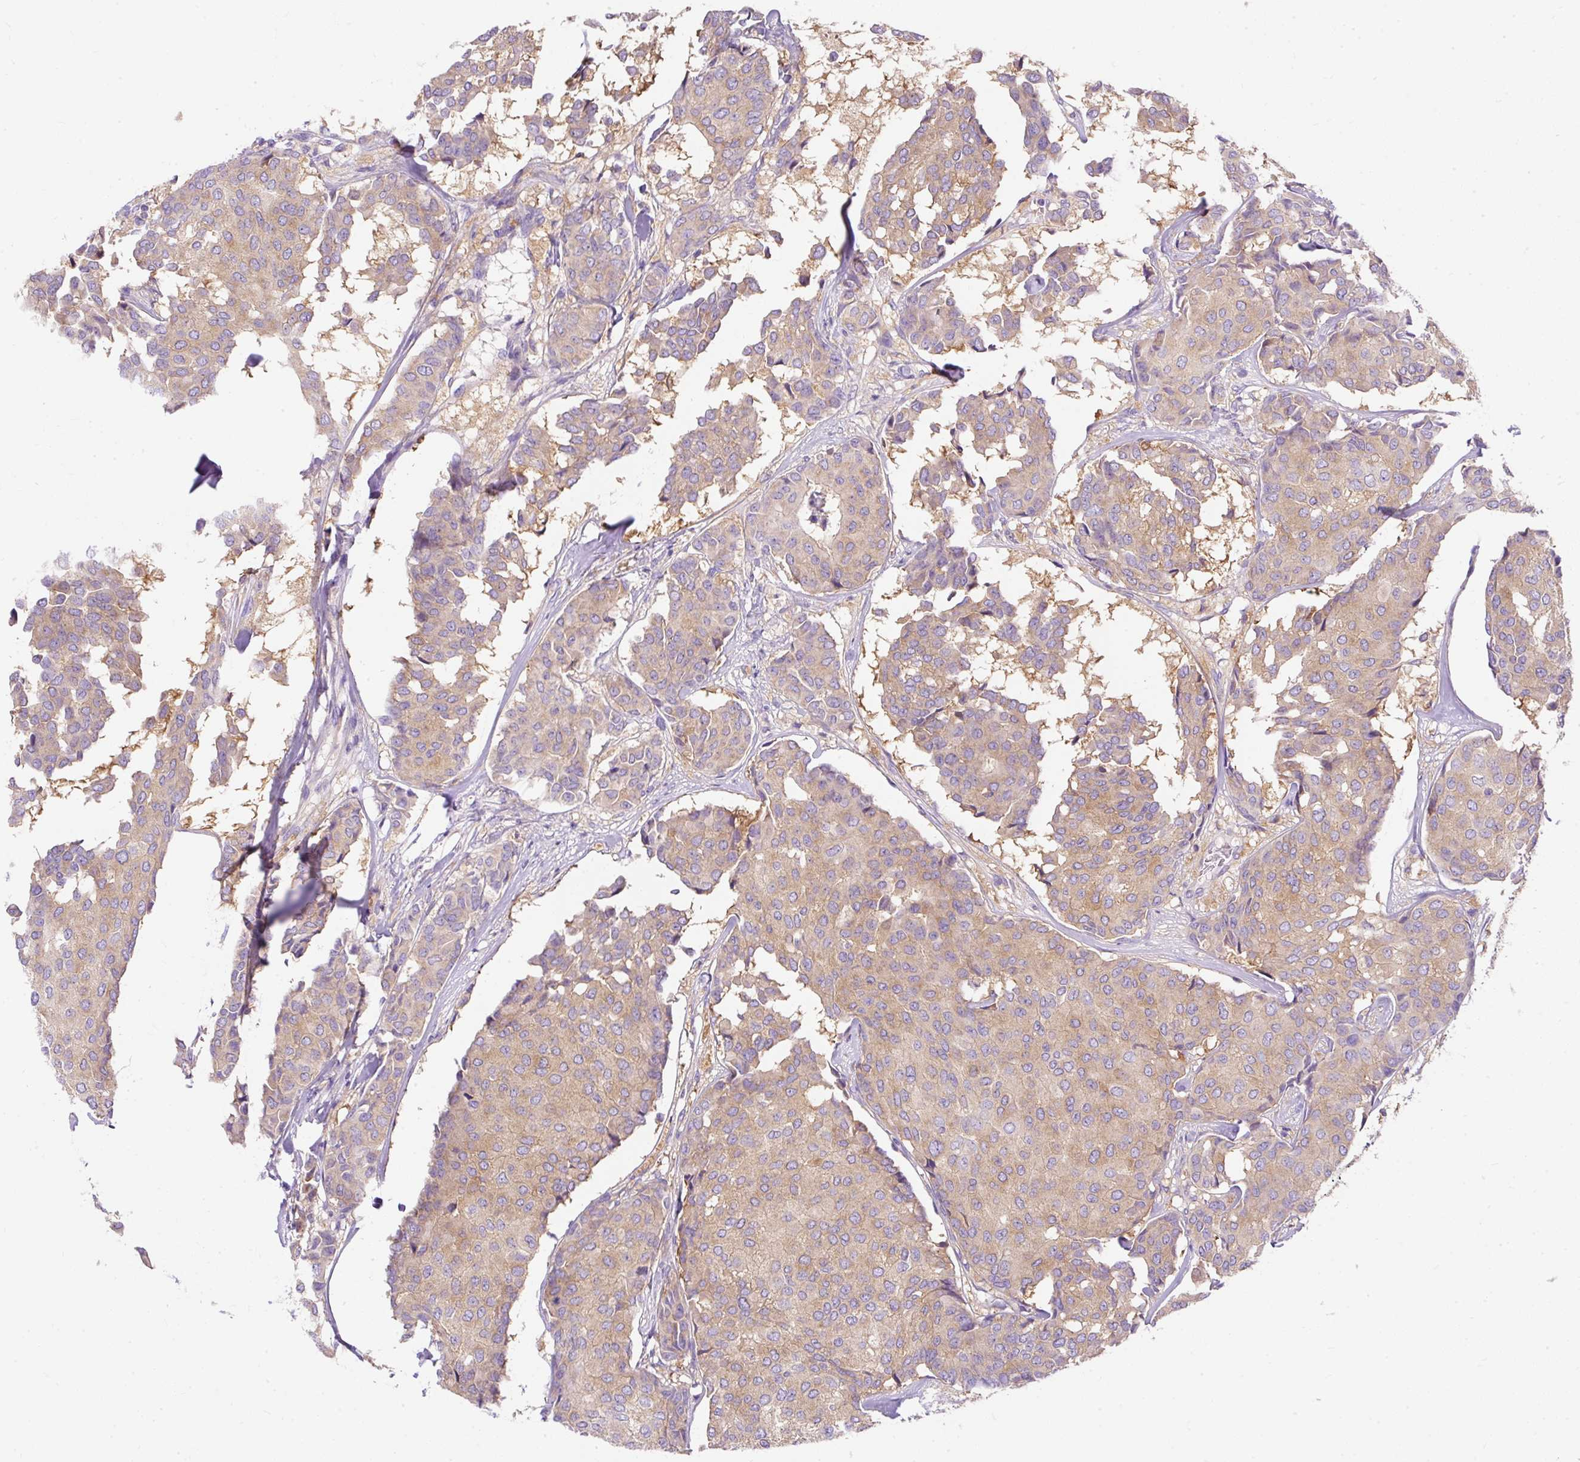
{"staining": {"intensity": "weak", "quantity": ">75%", "location": "cytoplasmic/membranous"}, "tissue": "breast cancer", "cell_type": "Tumor cells", "image_type": "cancer", "snomed": [{"axis": "morphology", "description": "Duct carcinoma"}, {"axis": "topography", "description": "Breast"}], "caption": "Human breast infiltrating ductal carcinoma stained for a protein (brown) reveals weak cytoplasmic/membranous positive expression in approximately >75% of tumor cells.", "gene": "OR4K15", "patient": {"sex": "female", "age": 75}}